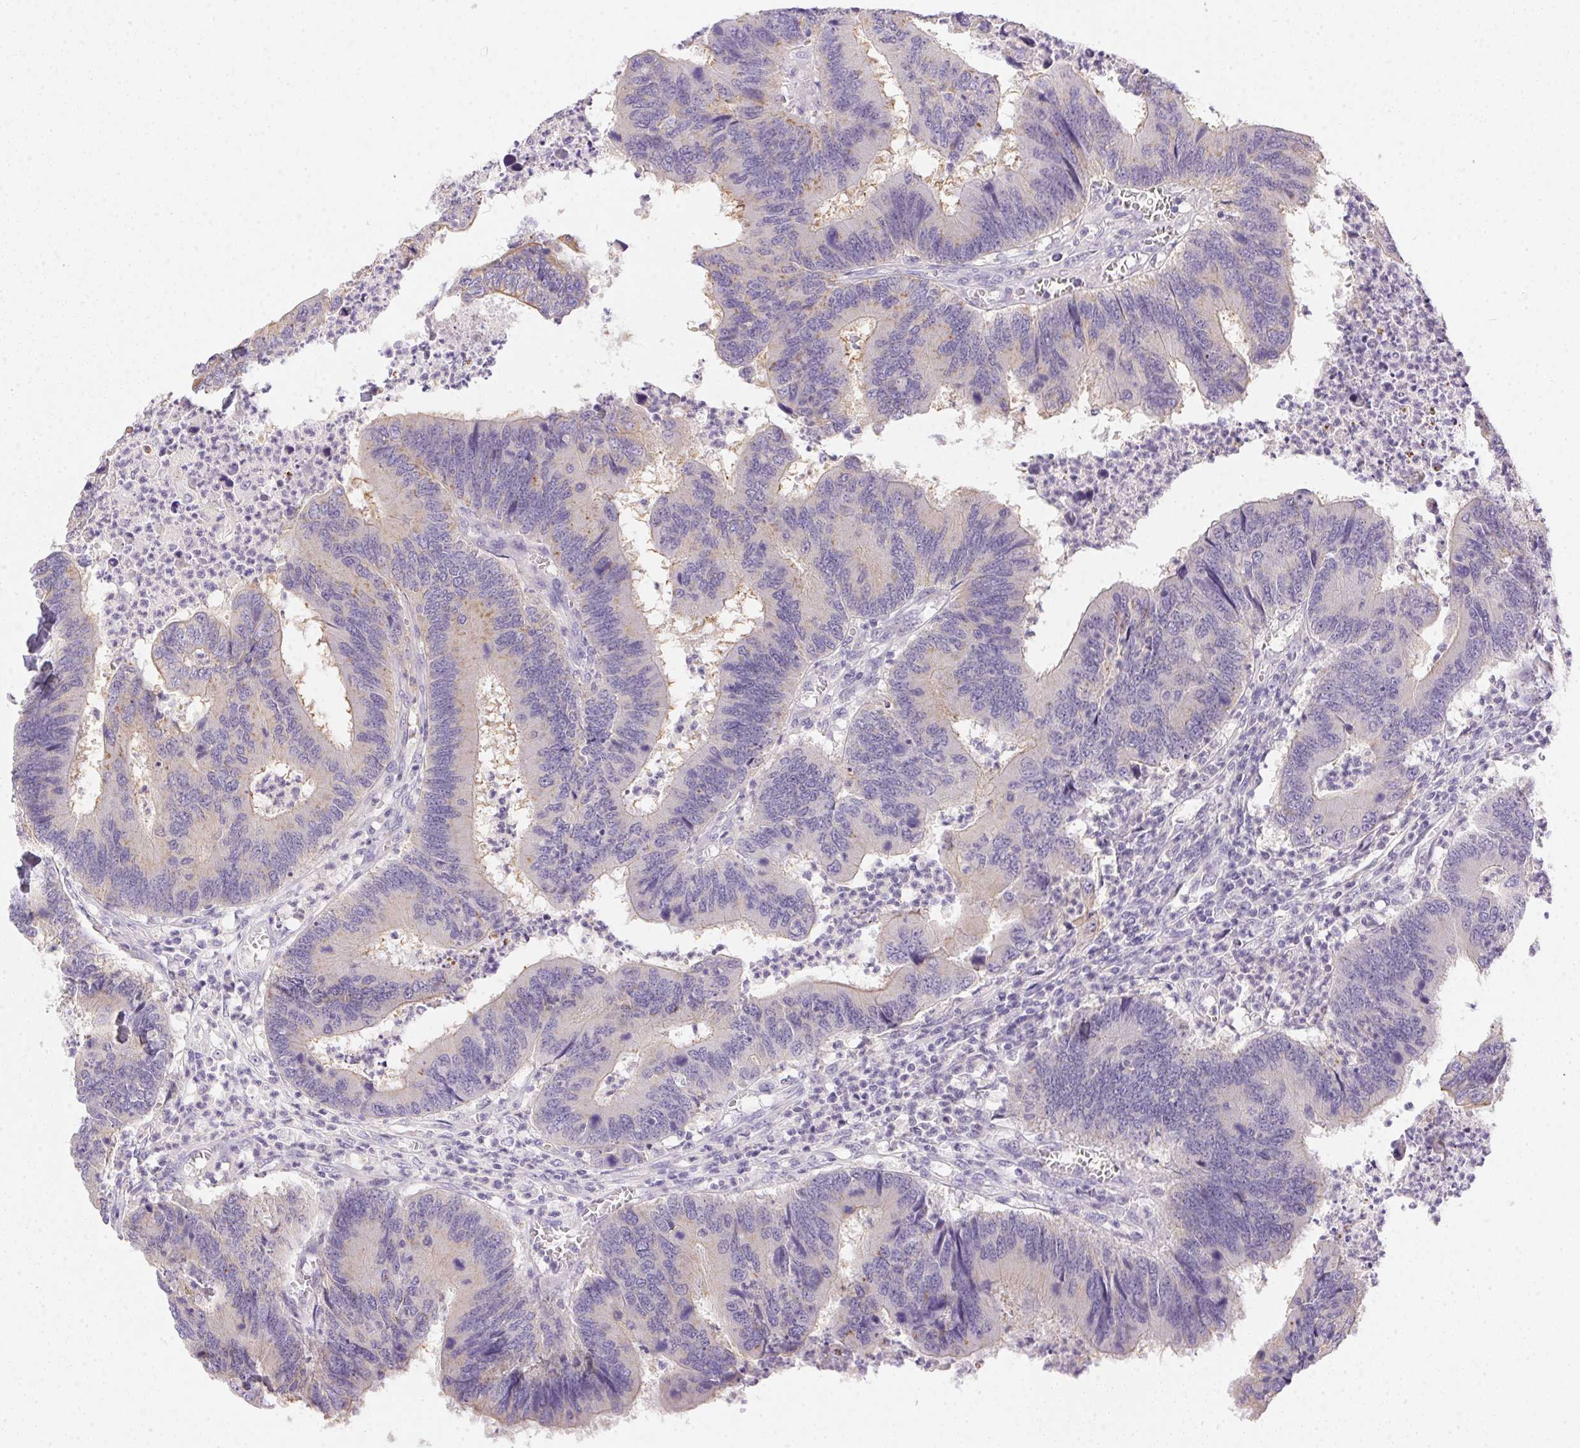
{"staining": {"intensity": "negative", "quantity": "none", "location": "none"}, "tissue": "colorectal cancer", "cell_type": "Tumor cells", "image_type": "cancer", "snomed": [{"axis": "morphology", "description": "Adenocarcinoma, NOS"}, {"axis": "topography", "description": "Colon"}], "caption": "Immunohistochemistry micrograph of colorectal cancer stained for a protein (brown), which reveals no staining in tumor cells. (Stains: DAB (3,3'-diaminobenzidine) IHC with hematoxylin counter stain, Microscopy: brightfield microscopy at high magnification).", "gene": "SLC17A7", "patient": {"sex": "female", "age": 67}}